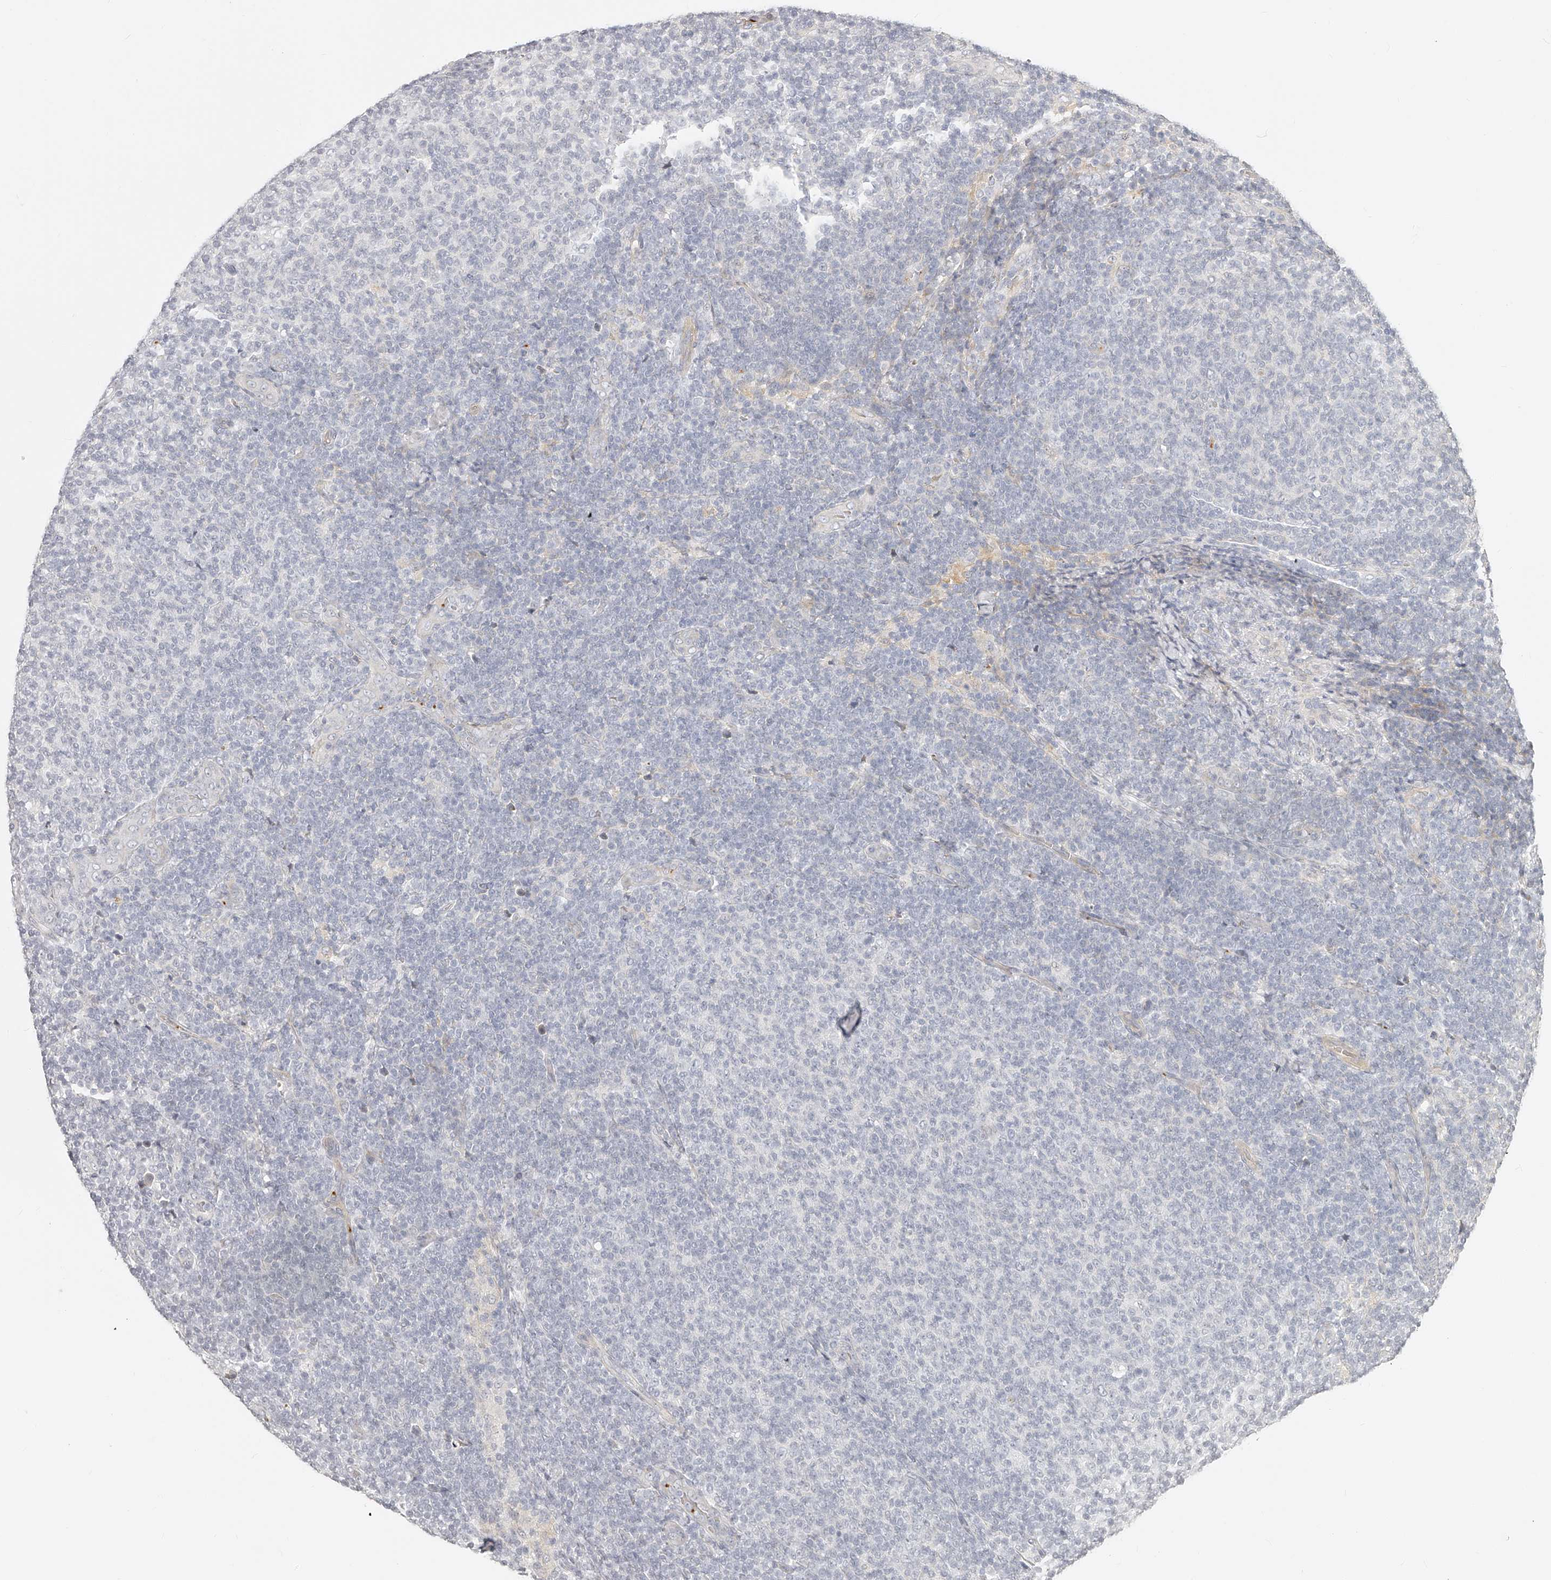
{"staining": {"intensity": "negative", "quantity": "none", "location": "none"}, "tissue": "lymphoma", "cell_type": "Tumor cells", "image_type": "cancer", "snomed": [{"axis": "morphology", "description": "Malignant lymphoma, non-Hodgkin's type, Low grade"}, {"axis": "topography", "description": "Lymph node"}], "caption": "DAB (3,3'-diaminobenzidine) immunohistochemical staining of lymphoma exhibits no significant positivity in tumor cells.", "gene": "ITGB3", "patient": {"sex": "male", "age": 66}}